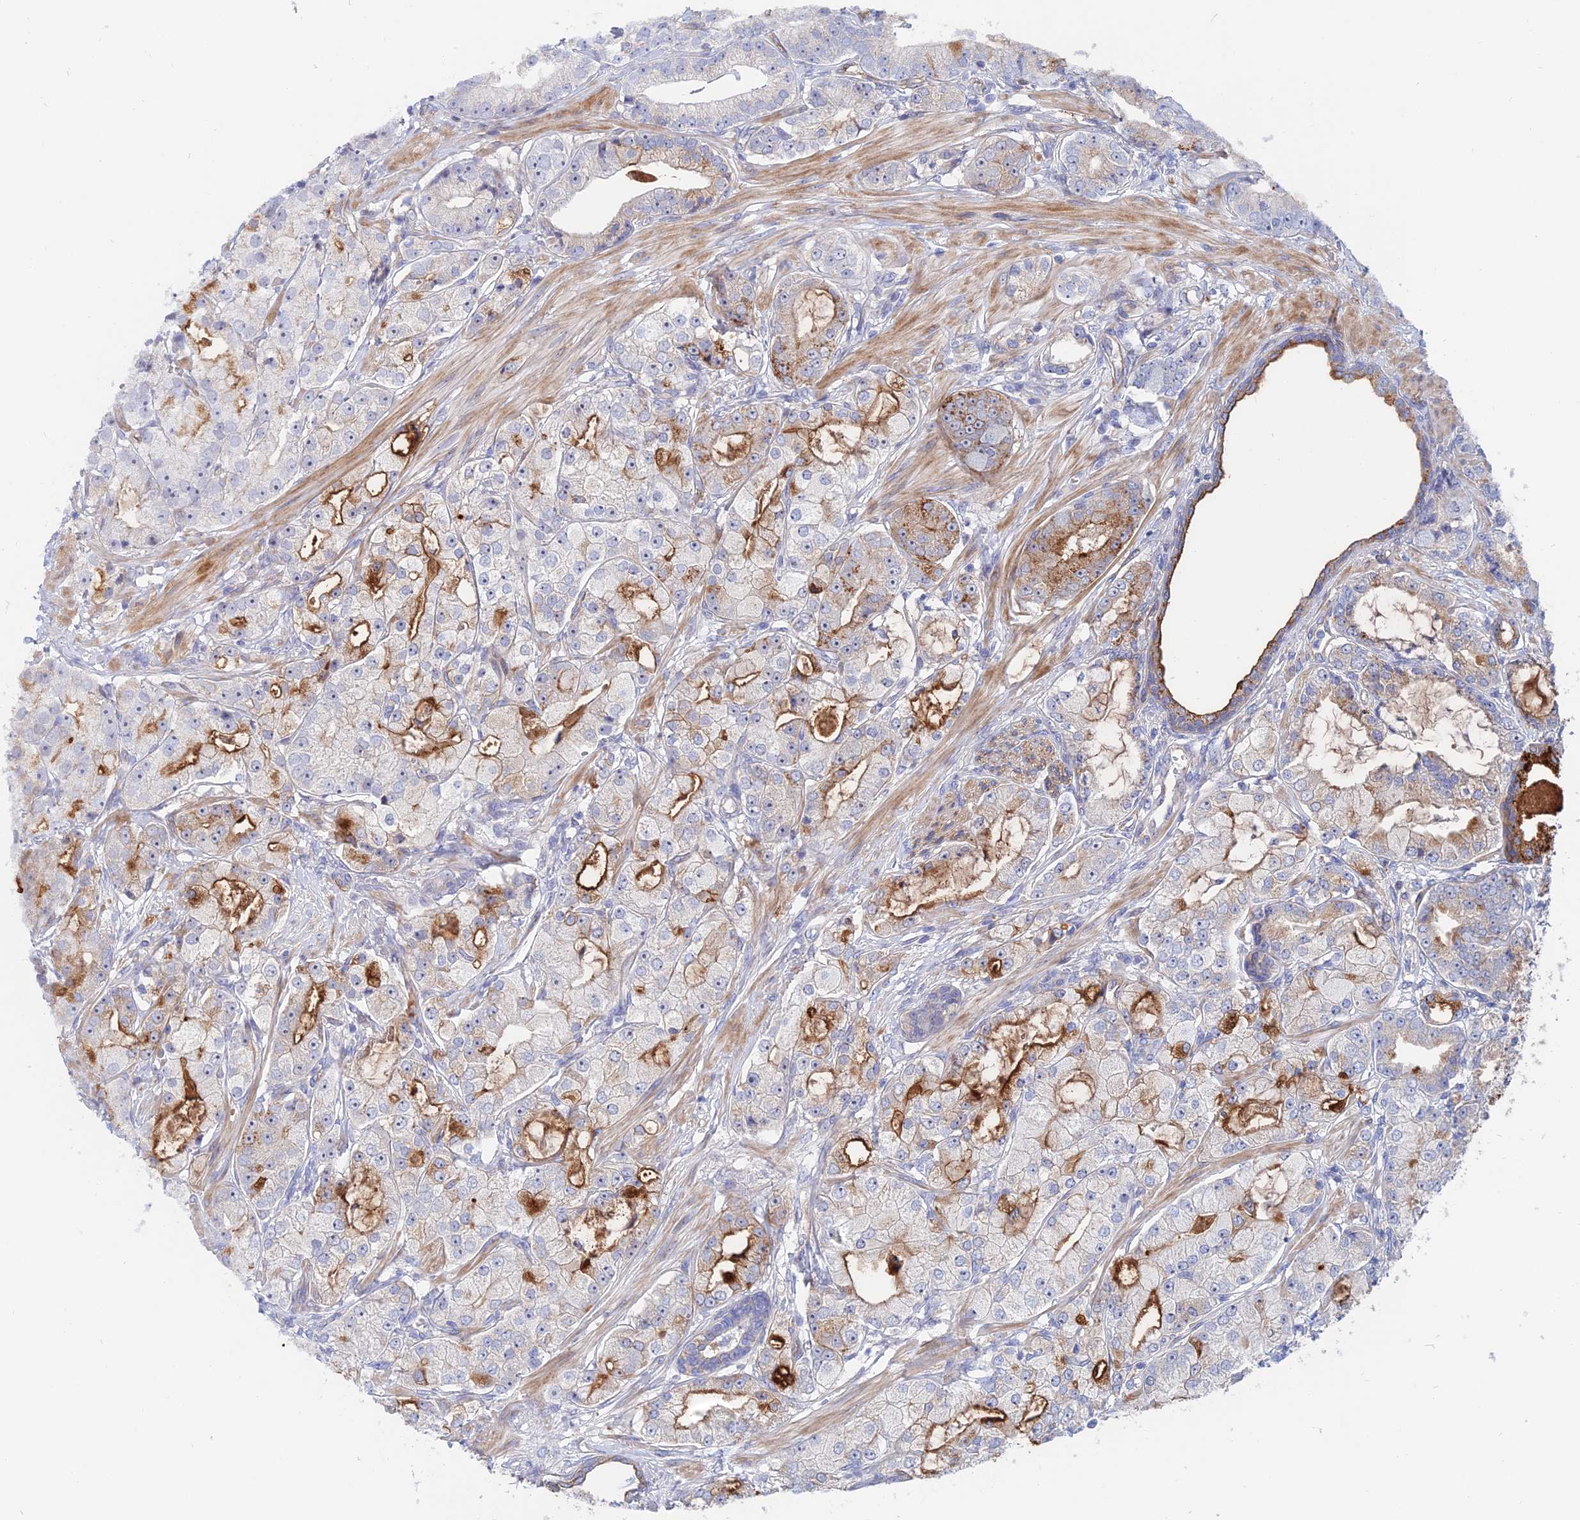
{"staining": {"intensity": "moderate", "quantity": "<25%", "location": "cytoplasmic/membranous"}, "tissue": "prostate cancer", "cell_type": "Tumor cells", "image_type": "cancer", "snomed": [{"axis": "morphology", "description": "Adenocarcinoma, High grade"}, {"axis": "topography", "description": "Prostate"}], "caption": "About <25% of tumor cells in adenocarcinoma (high-grade) (prostate) reveal moderate cytoplasmic/membranous protein expression as visualized by brown immunohistochemical staining.", "gene": "TRIM43B", "patient": {"sex": "male", "age": 71}}